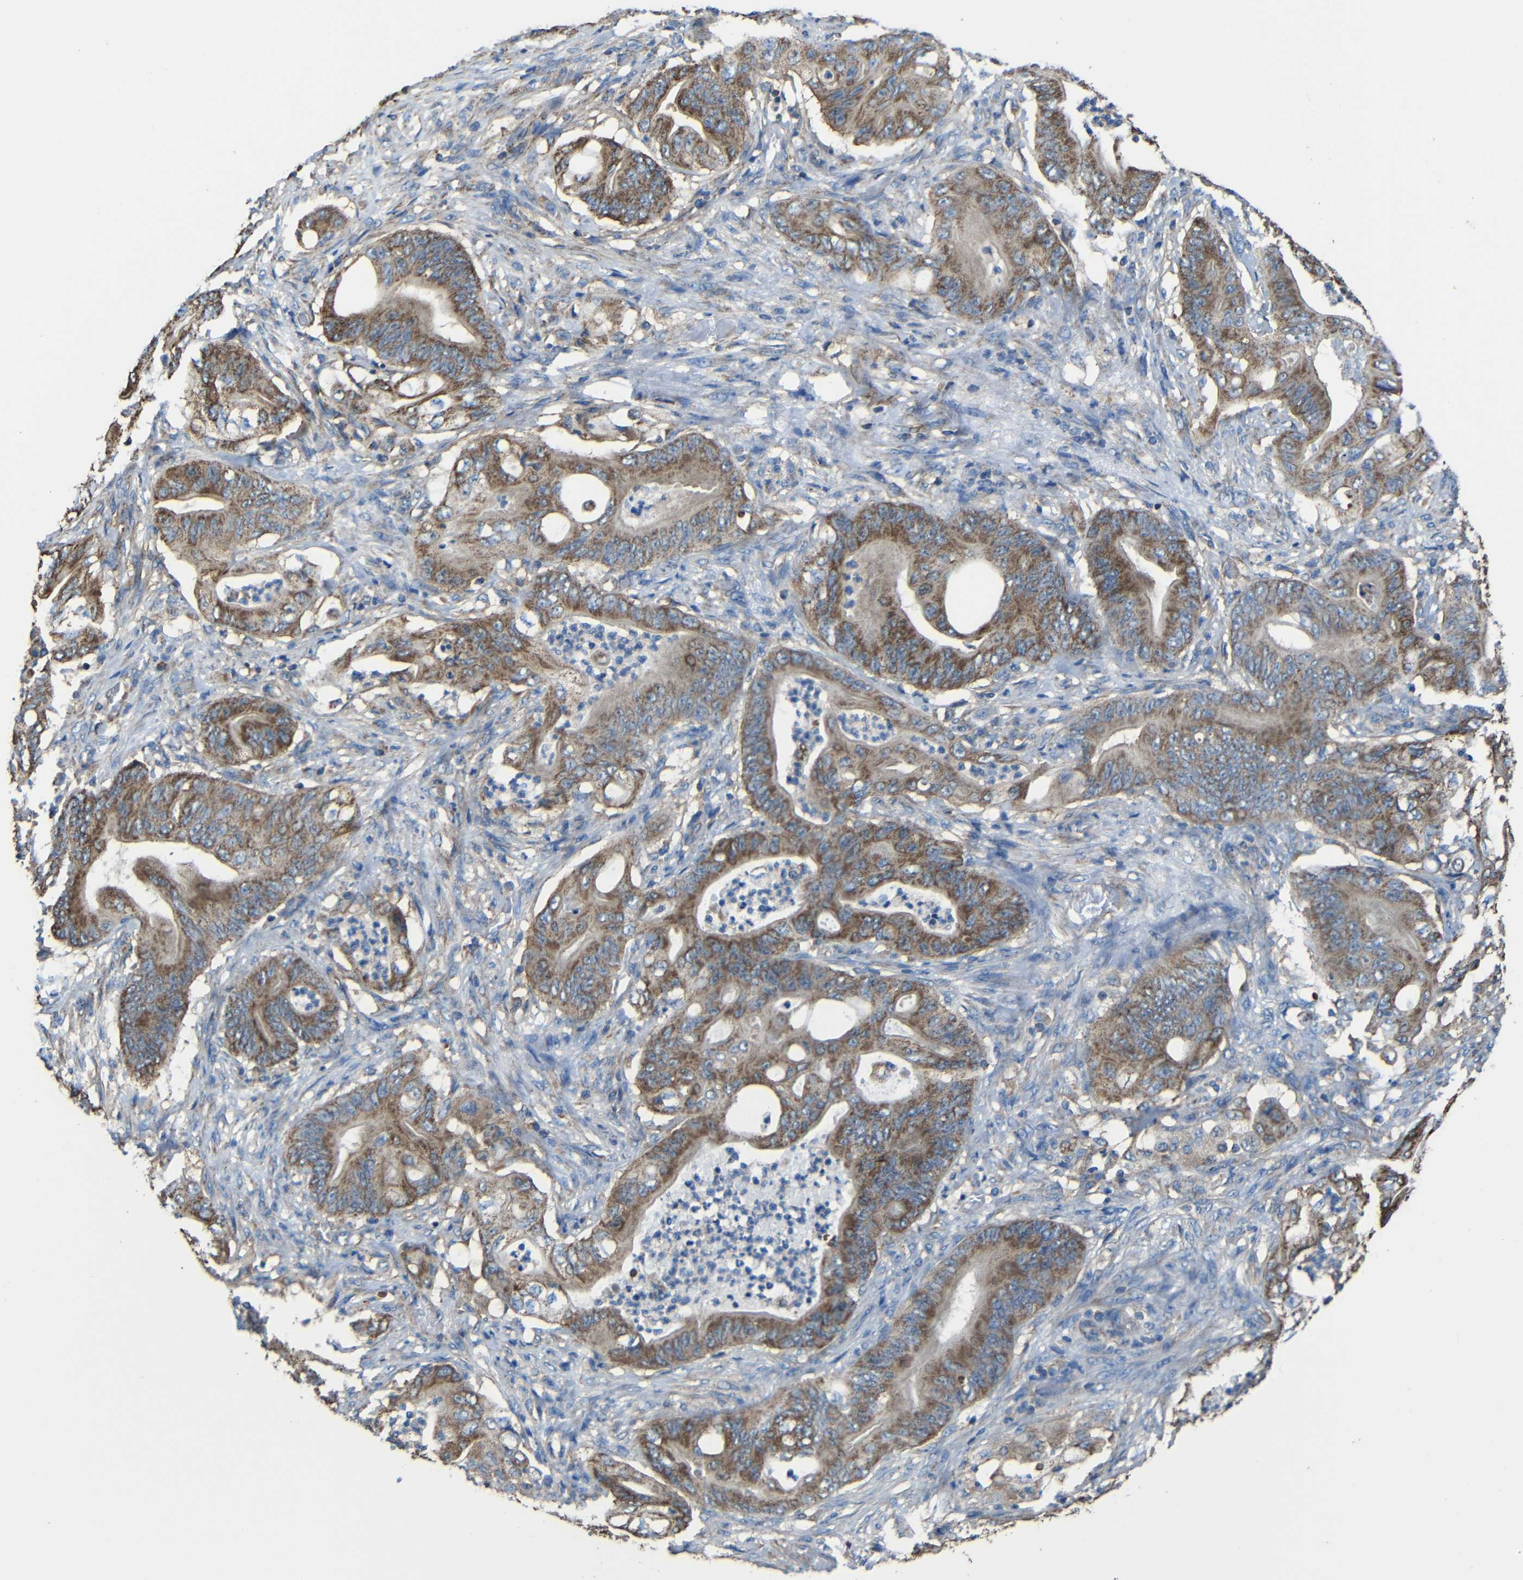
{"staining": {"intensity": "strong", "quantity": ">75%", "location": "cytoplasmic/membranous"}, "tissue": "stomach cancer", "cell_type": "Tumor cells", "image_type": "cancer", "snomed": [{"axis": "morphology", "description": "Adenocarcinoma, NOS"}, {"axis": "topography", "description": "Stomach"}], "caption": "Human stomach adenocarcinoma stained for a protein (brown) displays strong cytoplasmic/membranous positive positivity in about >75% of tumor cells.", "gene": "INTS6L", "patient": {"sex": "female", "age": 73}}